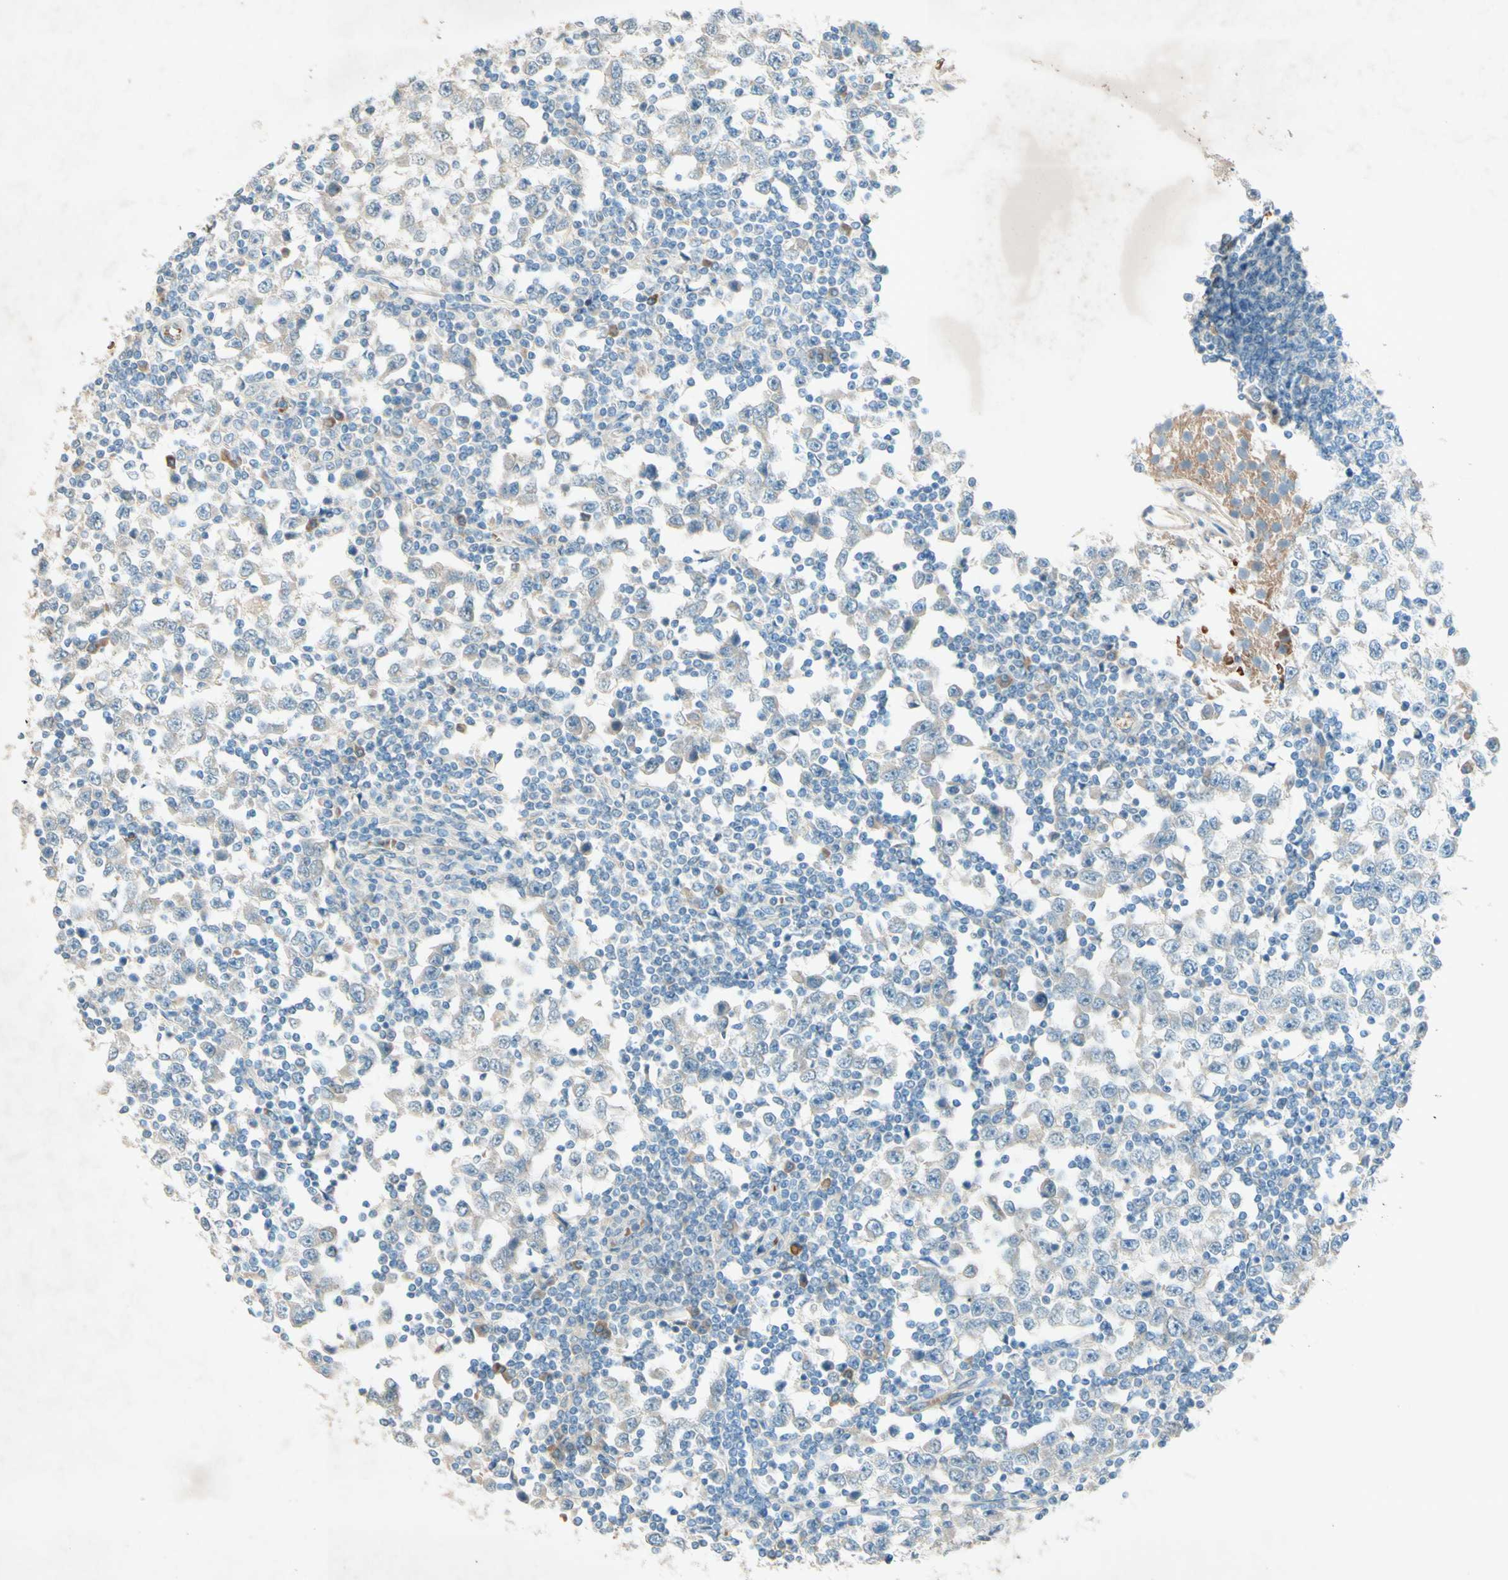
{"staining": {"intensity": "negative", "quantity": "none", "location": "none"}, "tissue": "testis cancer", "cell_type": "Tumor cells", "image_type": "cancer", "snomed": [{"axis": "morphology", "description": "Seminoma, NOS"}, {"axis": "topography", "description": "Testis"}], "caption": "Immunohistochemistry (IHC) micrograph of neoplastic tissue: testis cancer (seminoma) stained with DAB displays no significant protein expression in tumor cells.", "gene": "IL2", "patient": {"sex": "male", "age": 65}}